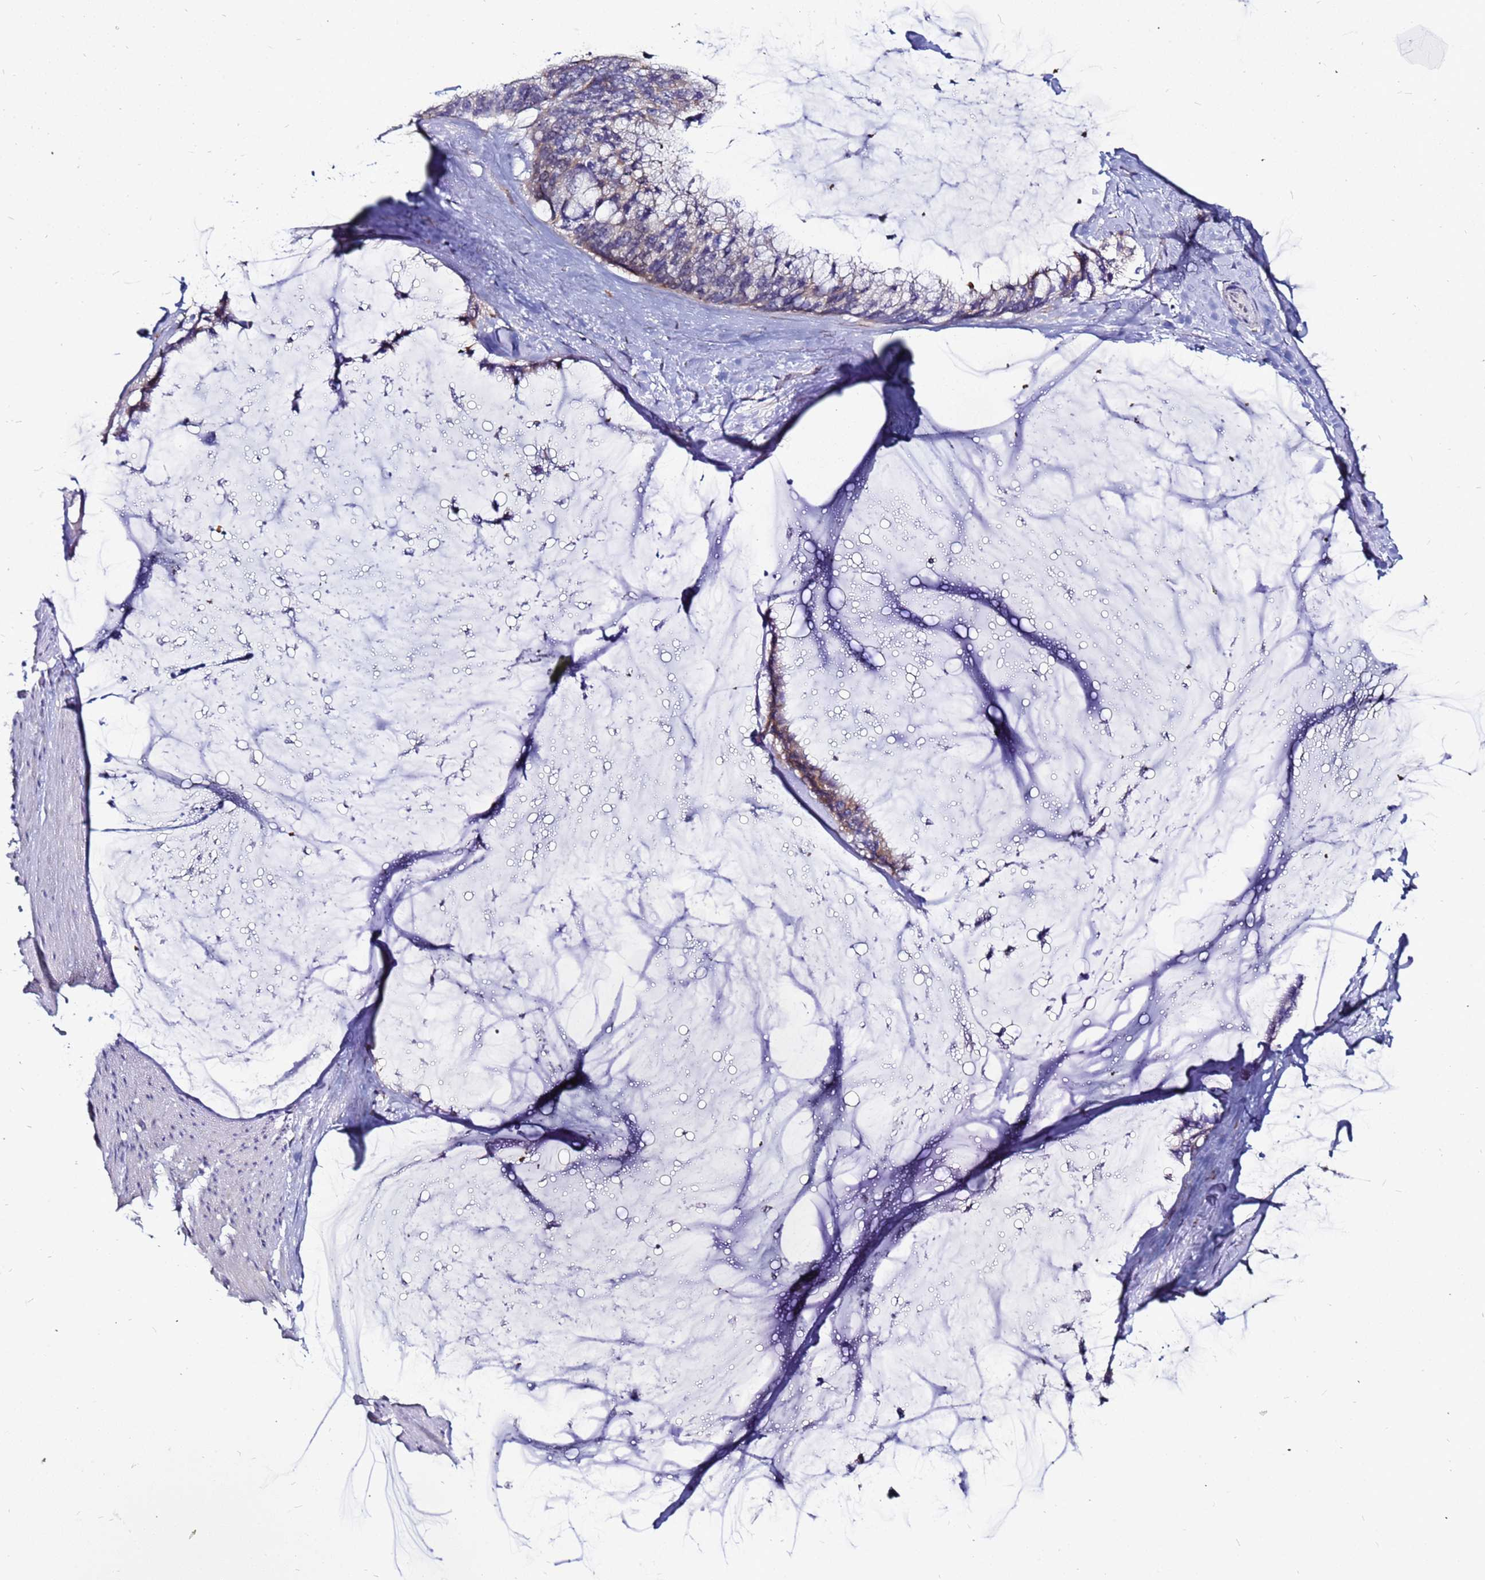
{"staining": {"intensity": "moderate", "quantity": "<25%", "location": "cytoplasmic/membranous"}, "tissue": "ovarian cancer", "cell_type": "Tumor cells", "image_type": "cancer", "snomed": [{"axis": "morphology", "description": "Cystadenocarcinoma, mucinous, NOS"}, {"axis": "topography", "description": "Ovary"}], "caption": "High-power microscopy captured an IHC image of ovarian cancer (mucinous cystadenocarcinoma), revealing moderate cytoplasmic/membranous staining in about <25% of tumor cells.", "gene": "SLC44A3", "patient": {"sex": "female", "age": 39}}